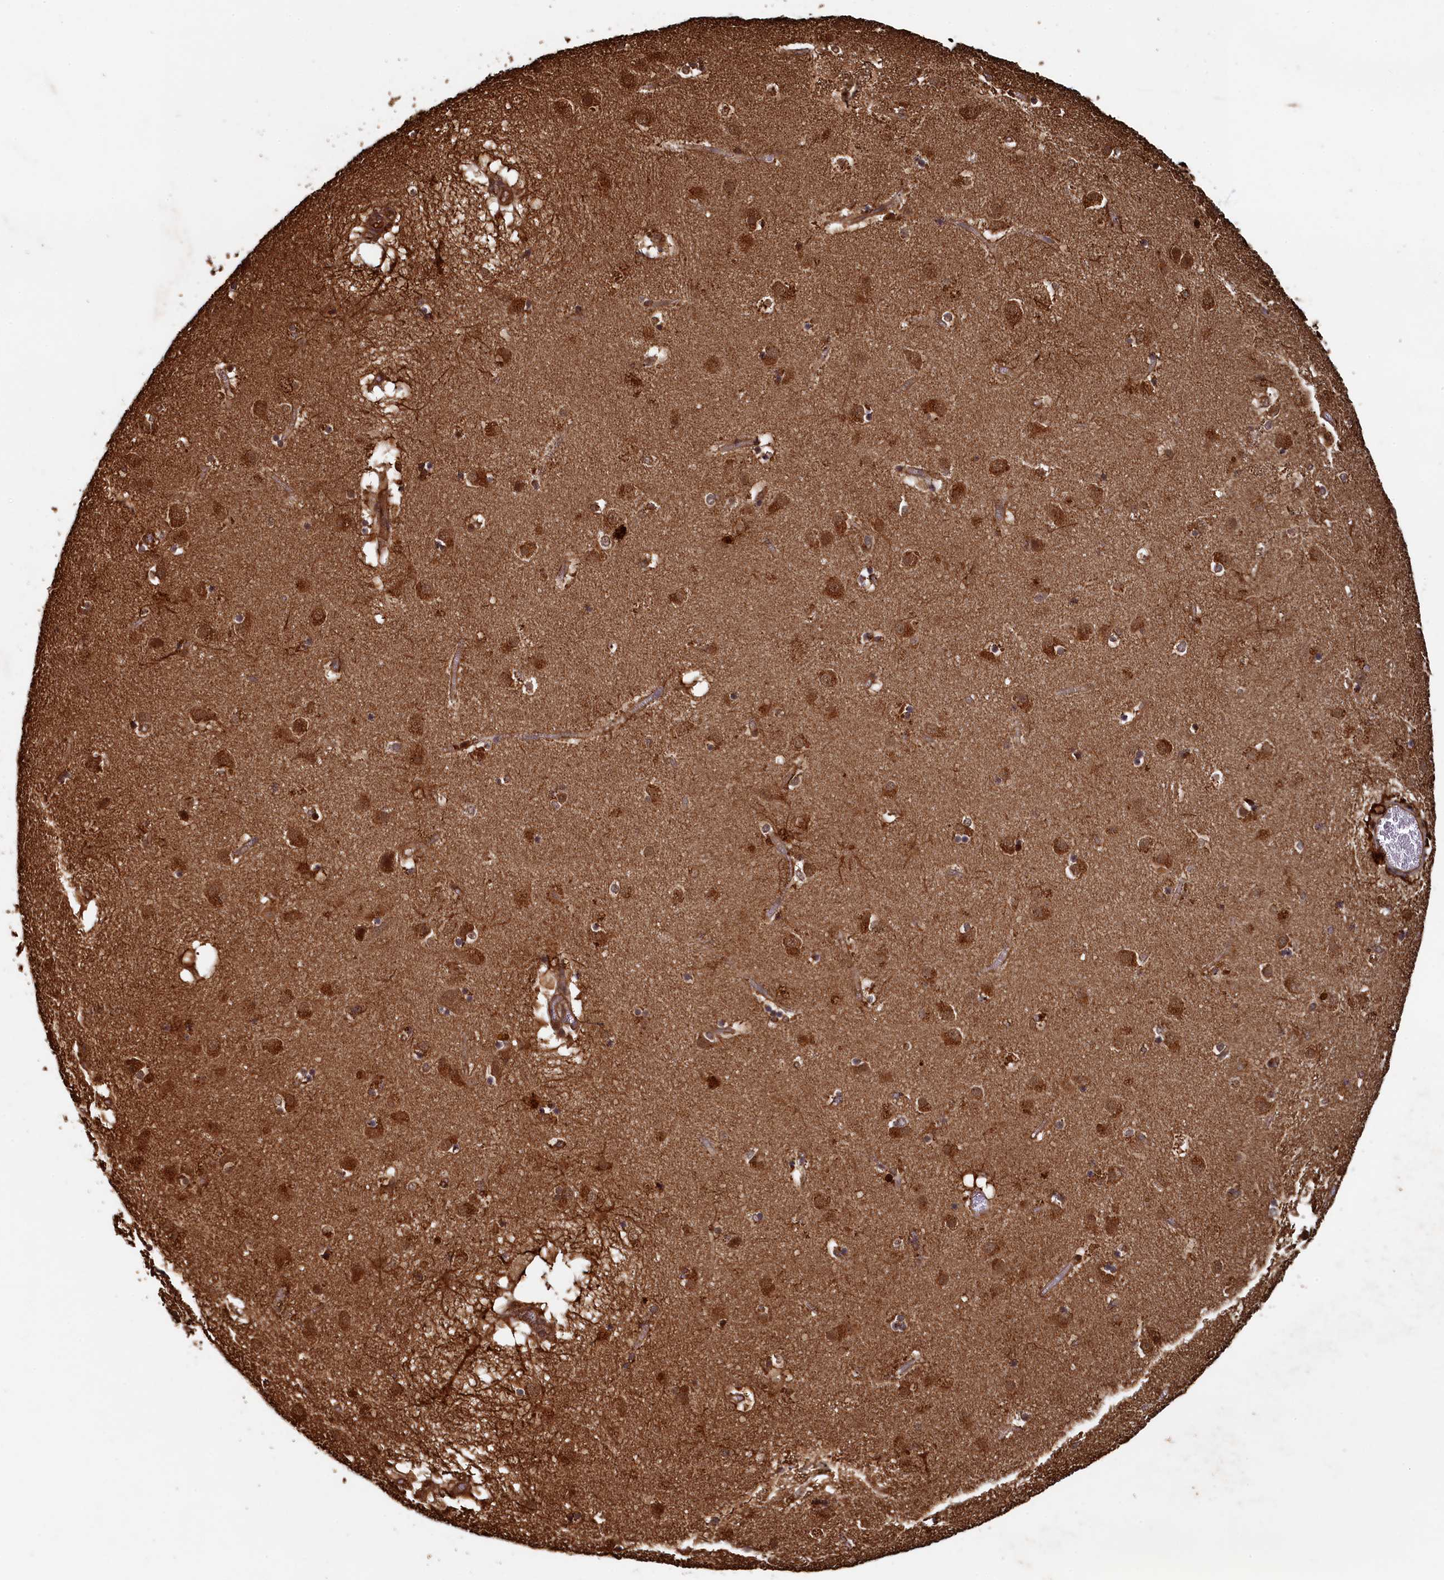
{"staining": {"intensity": "strong", "quantity": ">75%", "location": "cytoplasmic/membranous"}, "tissue": "caudate", "cell_type": "Glial cells", "image_type": "normal", "snomed": [{"axis": "morphology", "description": "Normal tissue, NOS"}, {"axis": "topography", "description": "Lateral ventricle wall"}], "caption": "A micrograph of caudate stained for a protein displays strong cytoplasmic/membranous brown staining in glial cells.", "gene": "PIGN", "patient": {"sex": "male", "age": 70}}